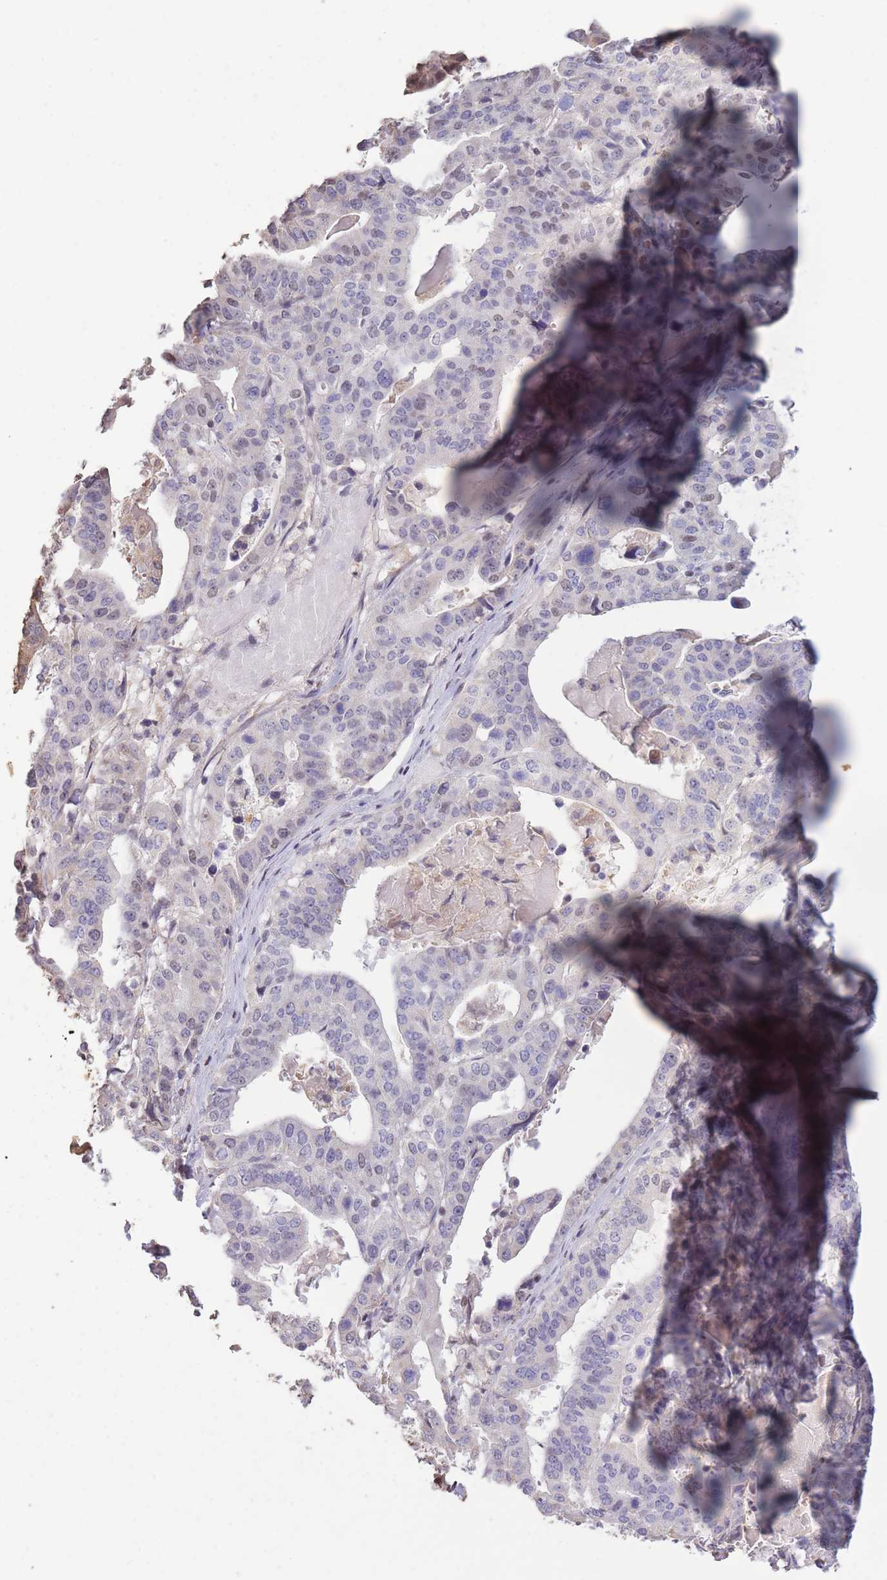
{"staining": {"intensity": "negative", "quantity": "none", "location": "none"}, "tissue": "stomach cancer", "cell_type": "Tumor cells", "image_type": "cancer", "snomed": [{"axis": "morphology", "description": "Adenocarcinoma, NOS"}, {"axis": "topography", "description": "Stomach"}], "caption": "There is no significant expression in tumor cells of adenocarcinoma (stomach). (Immunohistochemistry, brightfield microscopy, high magnification).", "gene": "RGS14", "patient": {"sex": "male", "age": 48}}